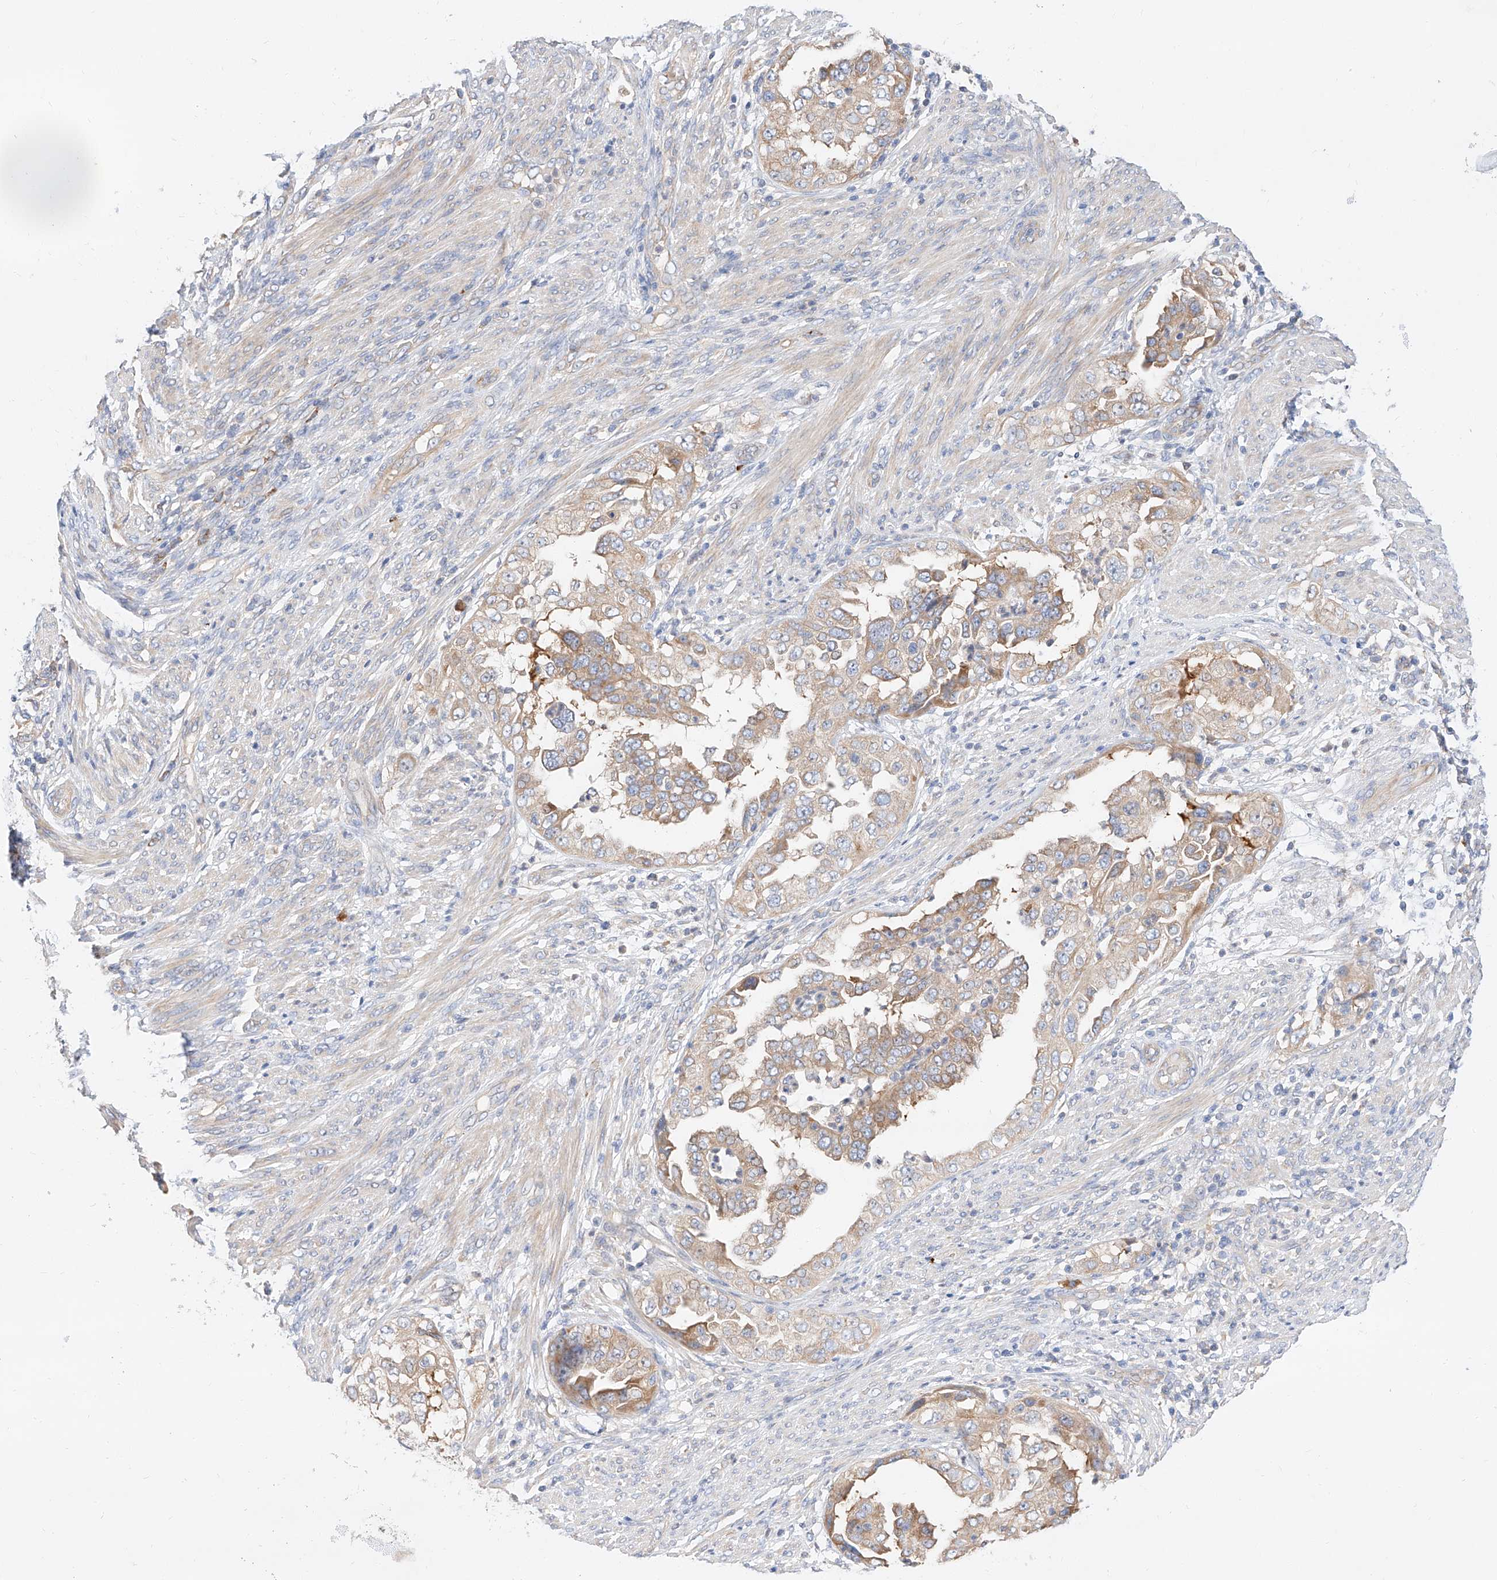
{"staining": {"intensity": "weak", "quantity": ">75%", "location": "cytoplasmic/membranous"}, "tissue": "endometrial cancer", "cell_type": "Tumor cells", "image_type": "cancer", "snomed": [{"axis": "morphology", "description": "Adenocarcinoma, NOS"}, {"axis": "topography", "description": "Endometrium"}], "caption": "Endometrial adenocarcinoma stained with immunohistochemistry (IHC) reveals weak cytoplasmic/membranous expression in approximately >75% of tumor cells.", "gene": "GLMN", "patient": {"sex": "female", "age": 85}}